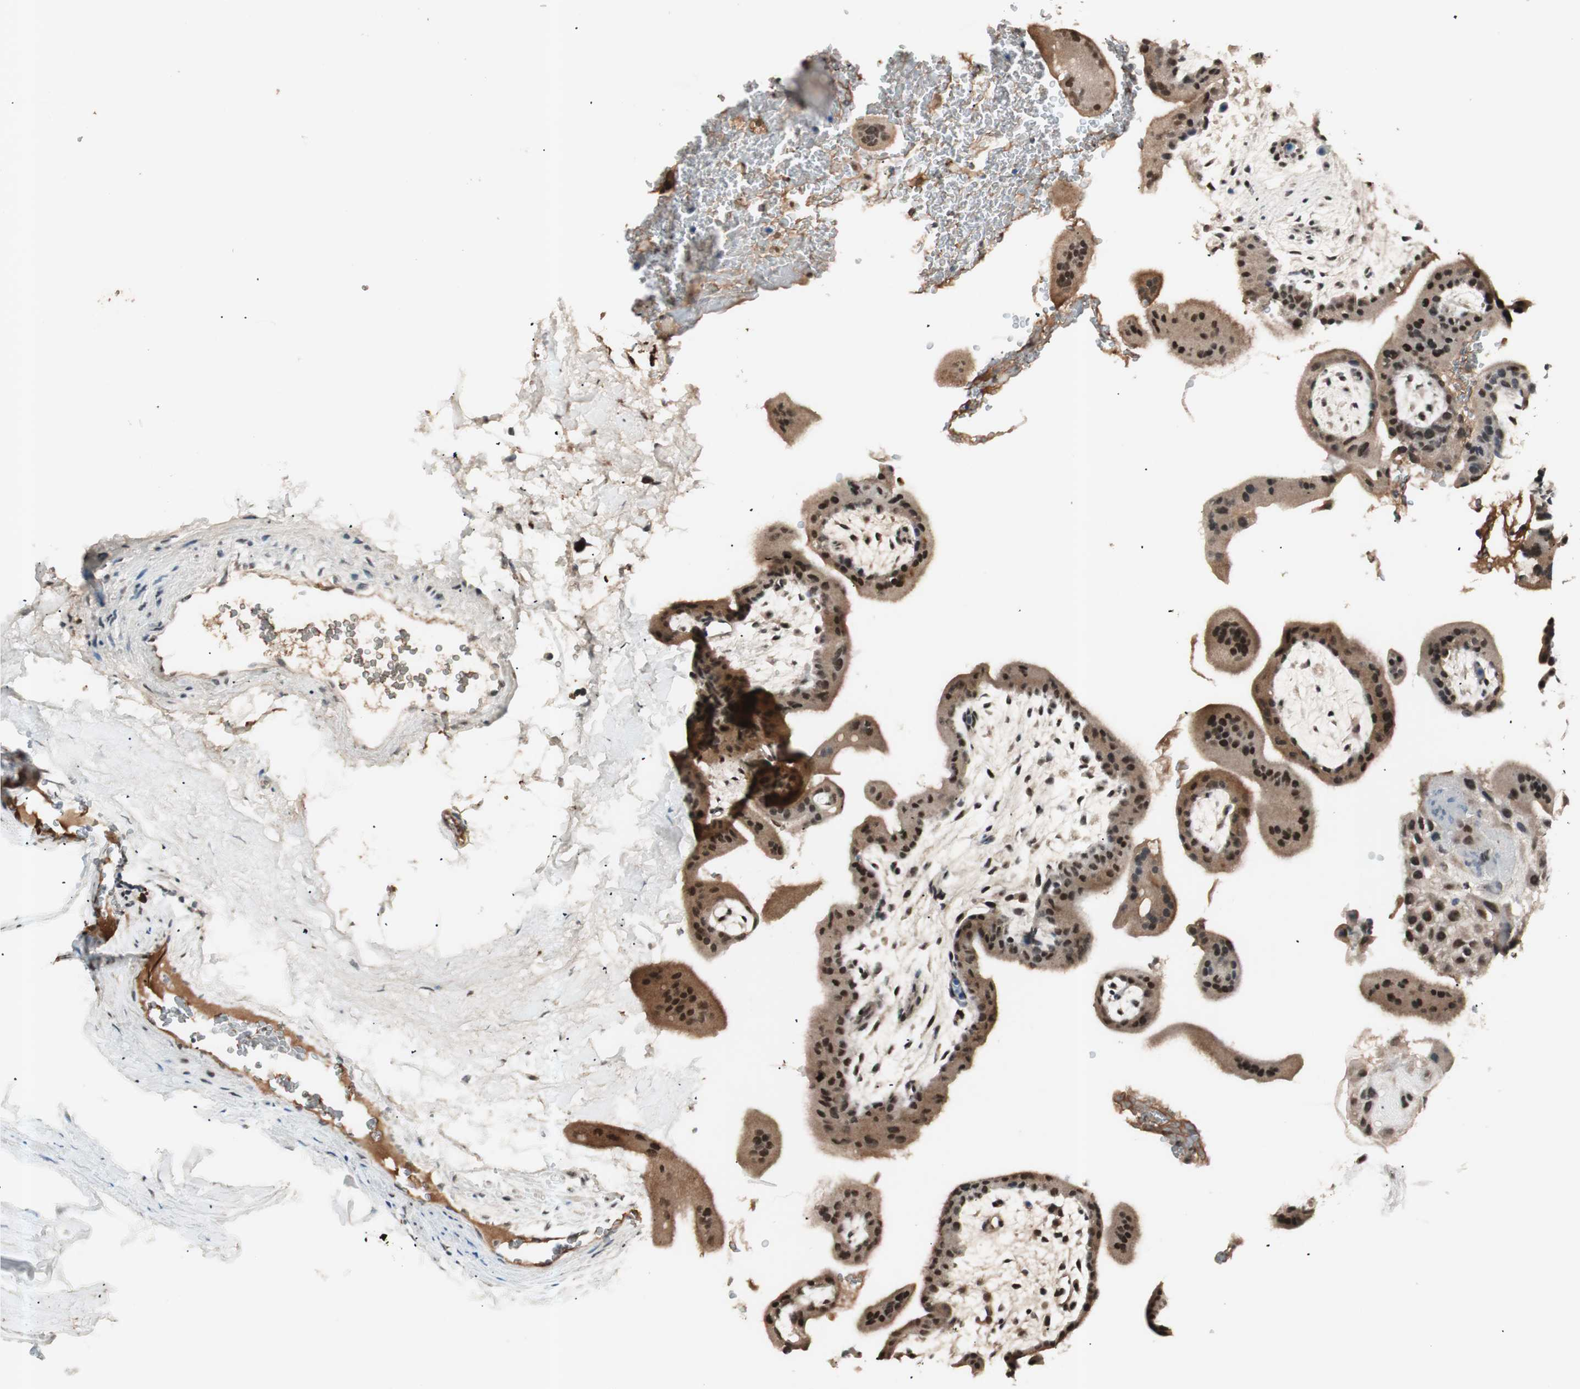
{"staining": {"intensity": "moderate", "quantity": ">75%", "location": "nuclear"}, "tissue": "placenta", "cell_type": "Trophoblastic cells", "image_type": "normal", "snomed": [{"axis": "morphology", "description": "Normal tissue, NOS"}, {"axis": "topography", "description": "Placenta"}], "caption": "An immunohistochemistry photomicrograph of benign tissue is shown. Protein staining in brown shows moderate nuclear positivity in placenta within trophoblastic cells.", "gene": "NFRKB", "patient": {"sex": "female", "age": 35}}